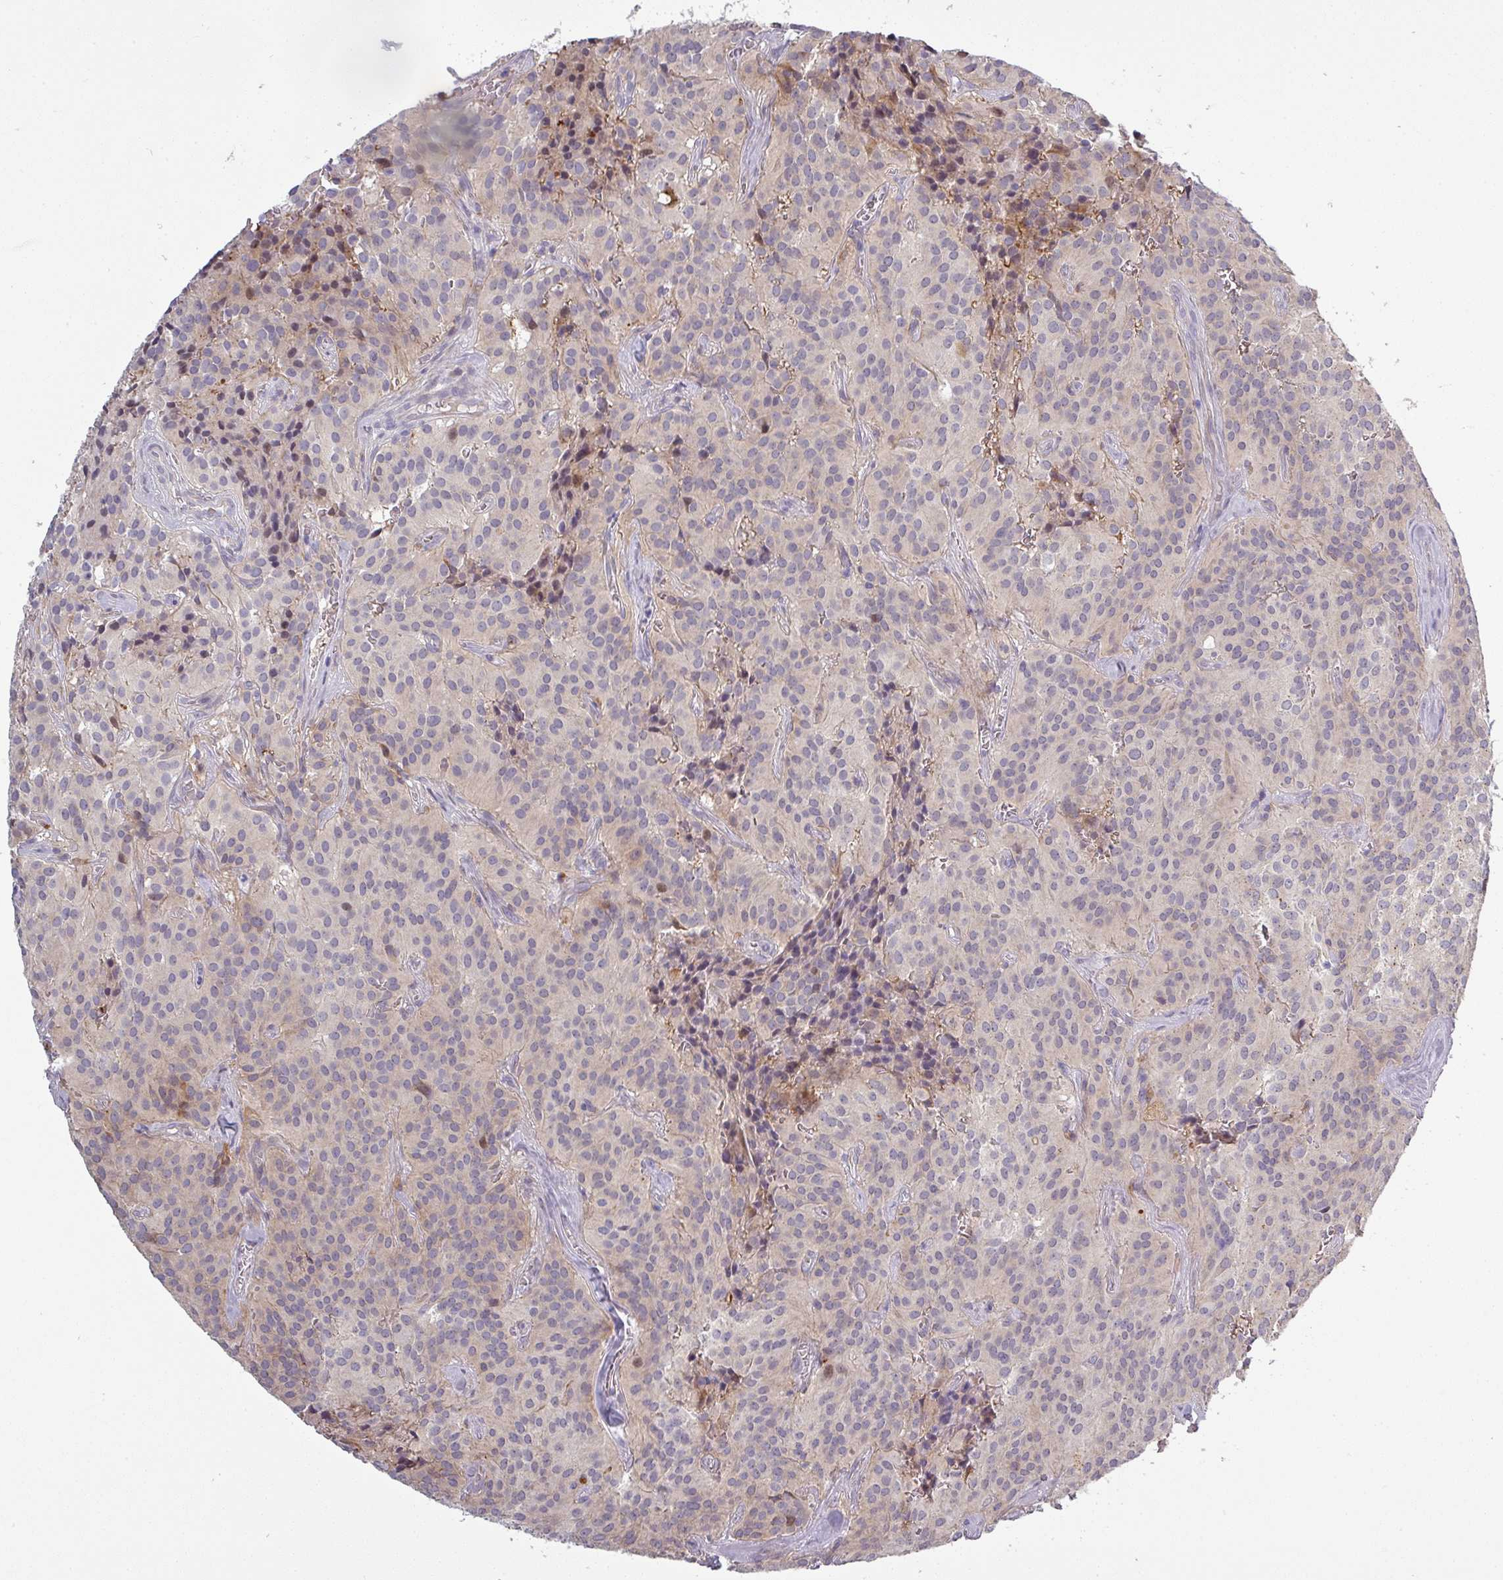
{"staining": {"intensity": "weak", "quantity": "<25%", "location": "cytoplasmic/membranous"}, "tissue": "glioma", "cell_type": "Tumor cells", "image_type": "cancer", "snomed": [{"axis": "morphology", "description": "Glioma, malignant, Low grade"}, {"axis": "topography", "description": "Brain"}], "caption": "Tumor cells show no significant expression in glioma. The staining was performed using DAB (3,3'-diaminobenzidine) to visualize the protein expression in brown, while the nuclei were stained in blue with hematoxylin (Magnification: 20x).", "gene": "C2orf16", "patient": {"sex": "male", "age": 42}}